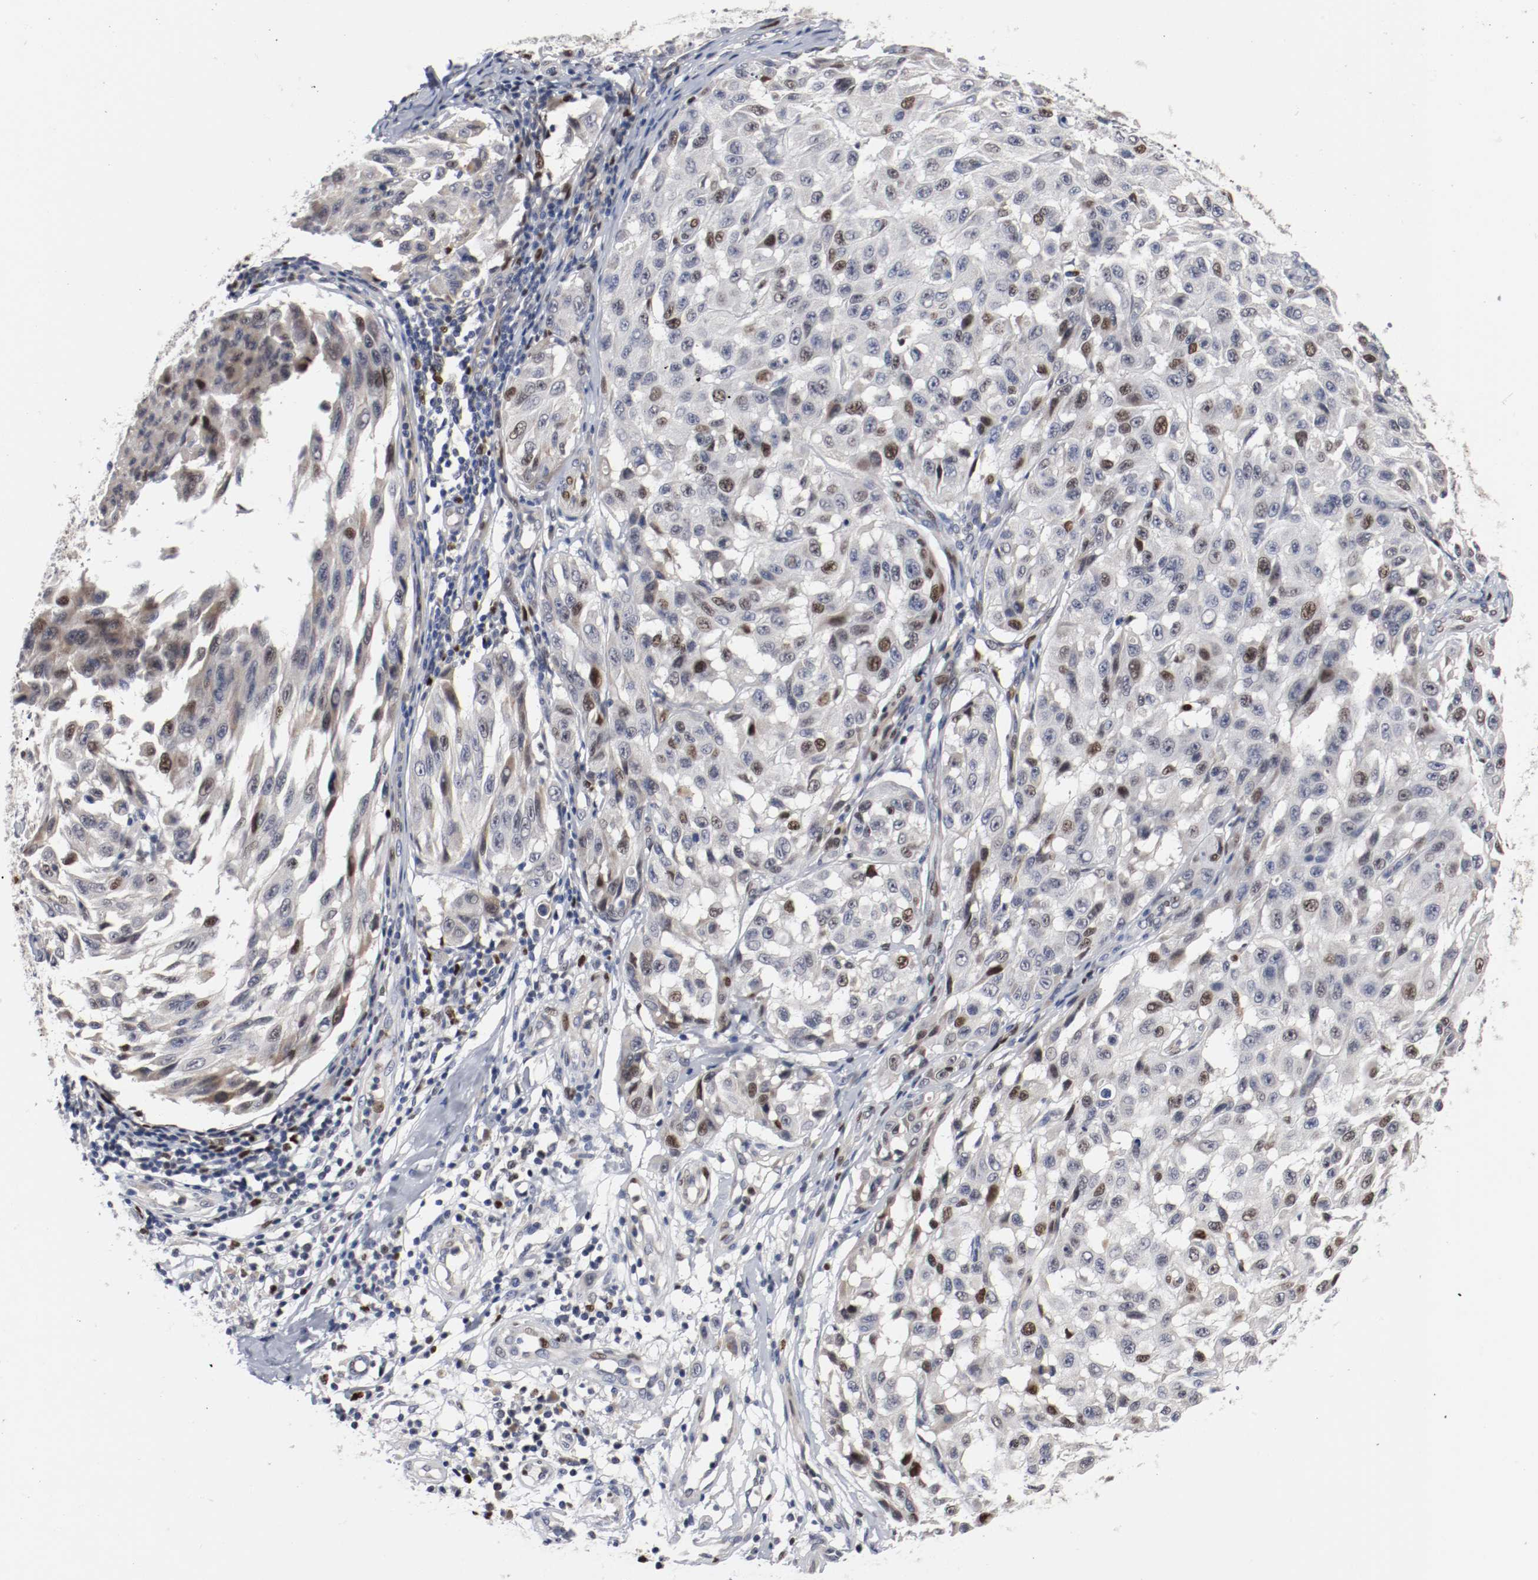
{"staining": {"intensity": "moderate", "quantity": "25%-75%", "location": "nuclear"}, "tissue": "melanoma", "cell_type": "Tumor cells", "image_type": "cancer", "snomed": [{"axis": "morphology", "description": "Malignant melanoma, NOS"}, {"axis": "topography", "description": "Skin"}], "caption": "A photomicrograph of melanoma stained for a protein demonstrates moderate nuclear brown staining in tumor cells.", "gene": "MCM6", "patient": {"sex": "male", "age": 30}}